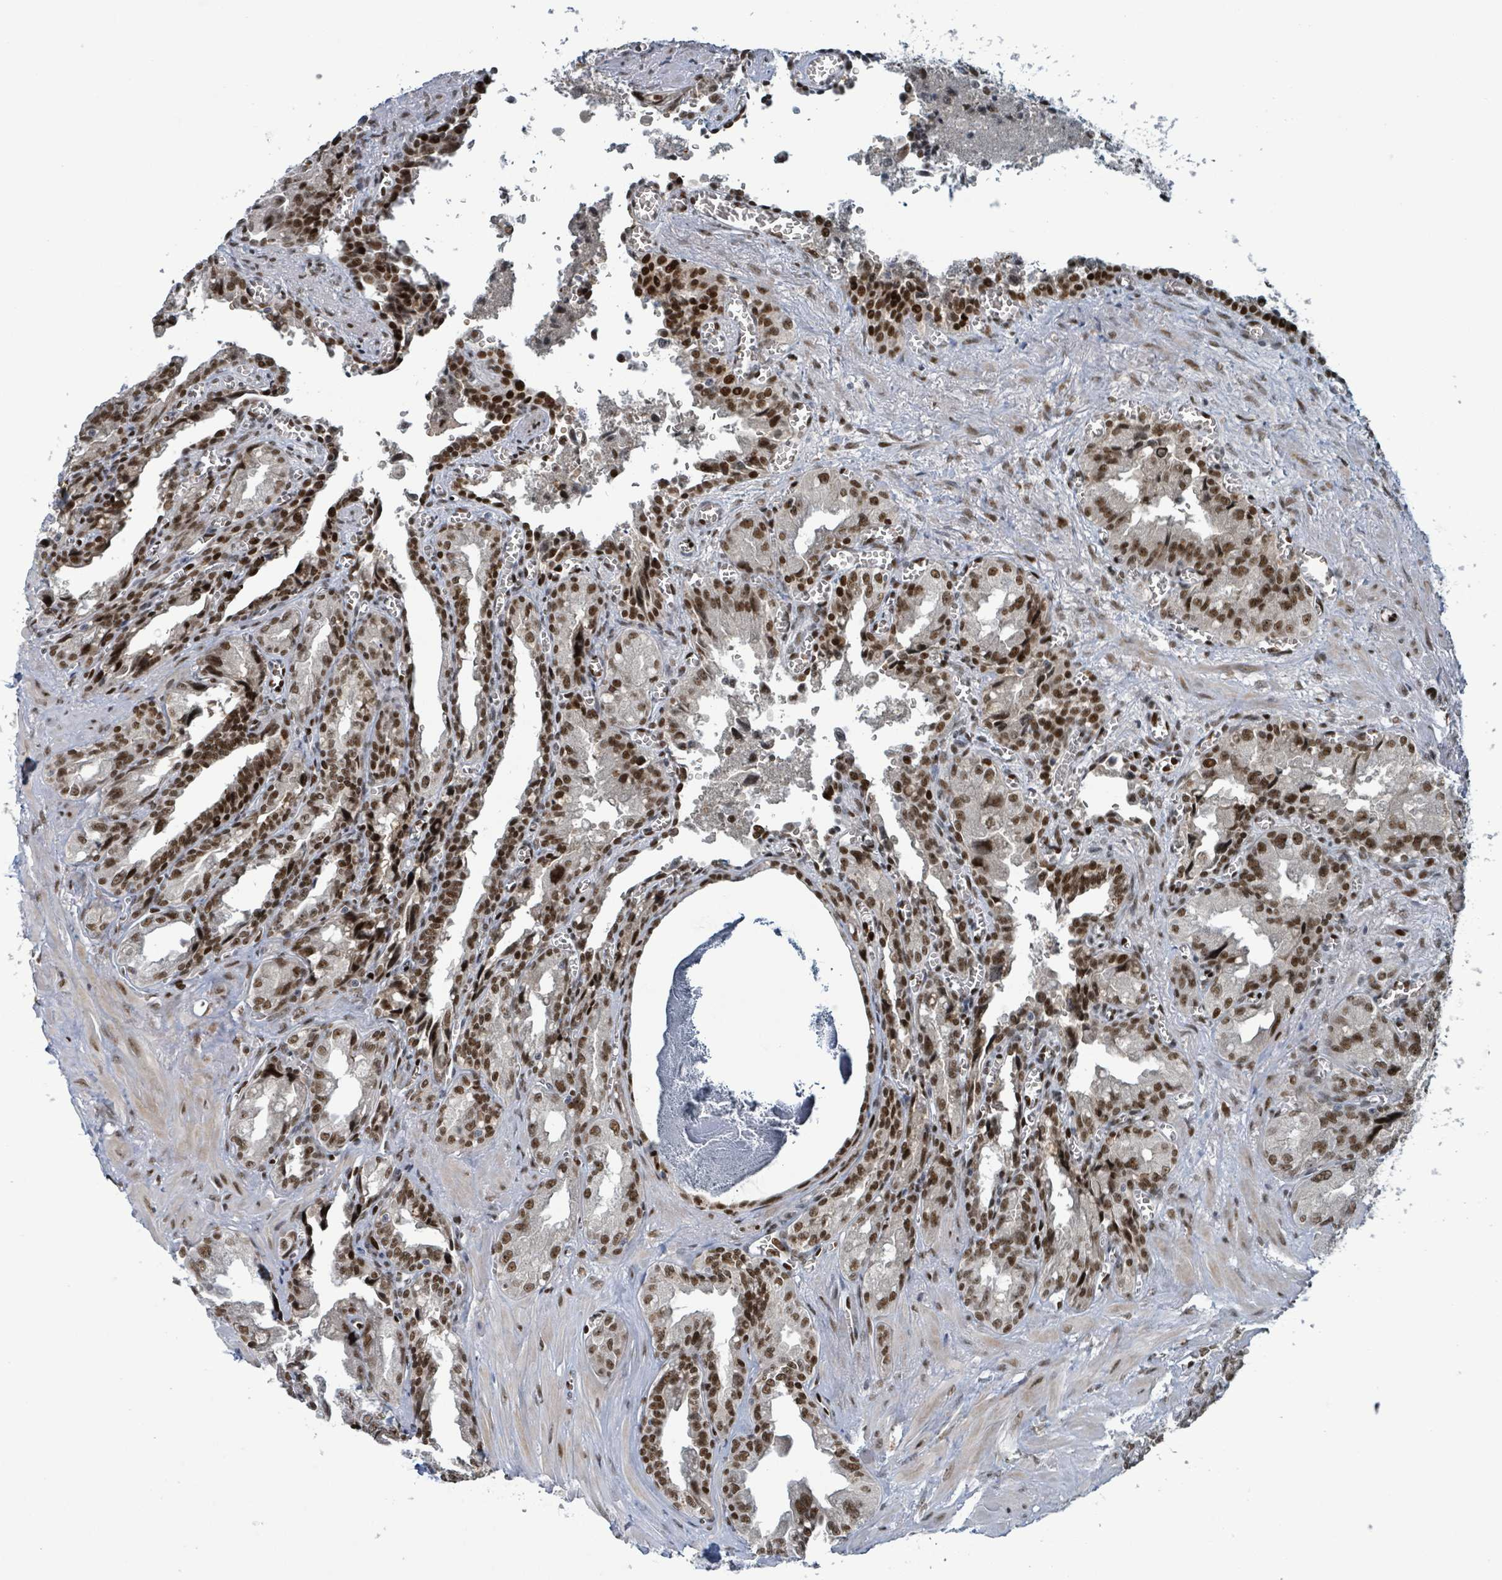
{"staining": {"intensity": "strong", "quantity": ">75%", "location": "nuclear"}, "tissue": "seminal vesicle", "cell_type": "Glandular cells", "image_type": "normal", "snomed": [{"axis": "morphology", "description": "Normal tissue, NOS"}, {"axis": "topography", "description": "Seminal veicle"}], "caption": "Immunohistochemistry (DAB) staining of unremarkable seminal vesicle shows strong nuclear protein expression in approximately >75% of glandular cells.", "gene": "KLF3", "patient": {"sex": "male", "age": 67}}